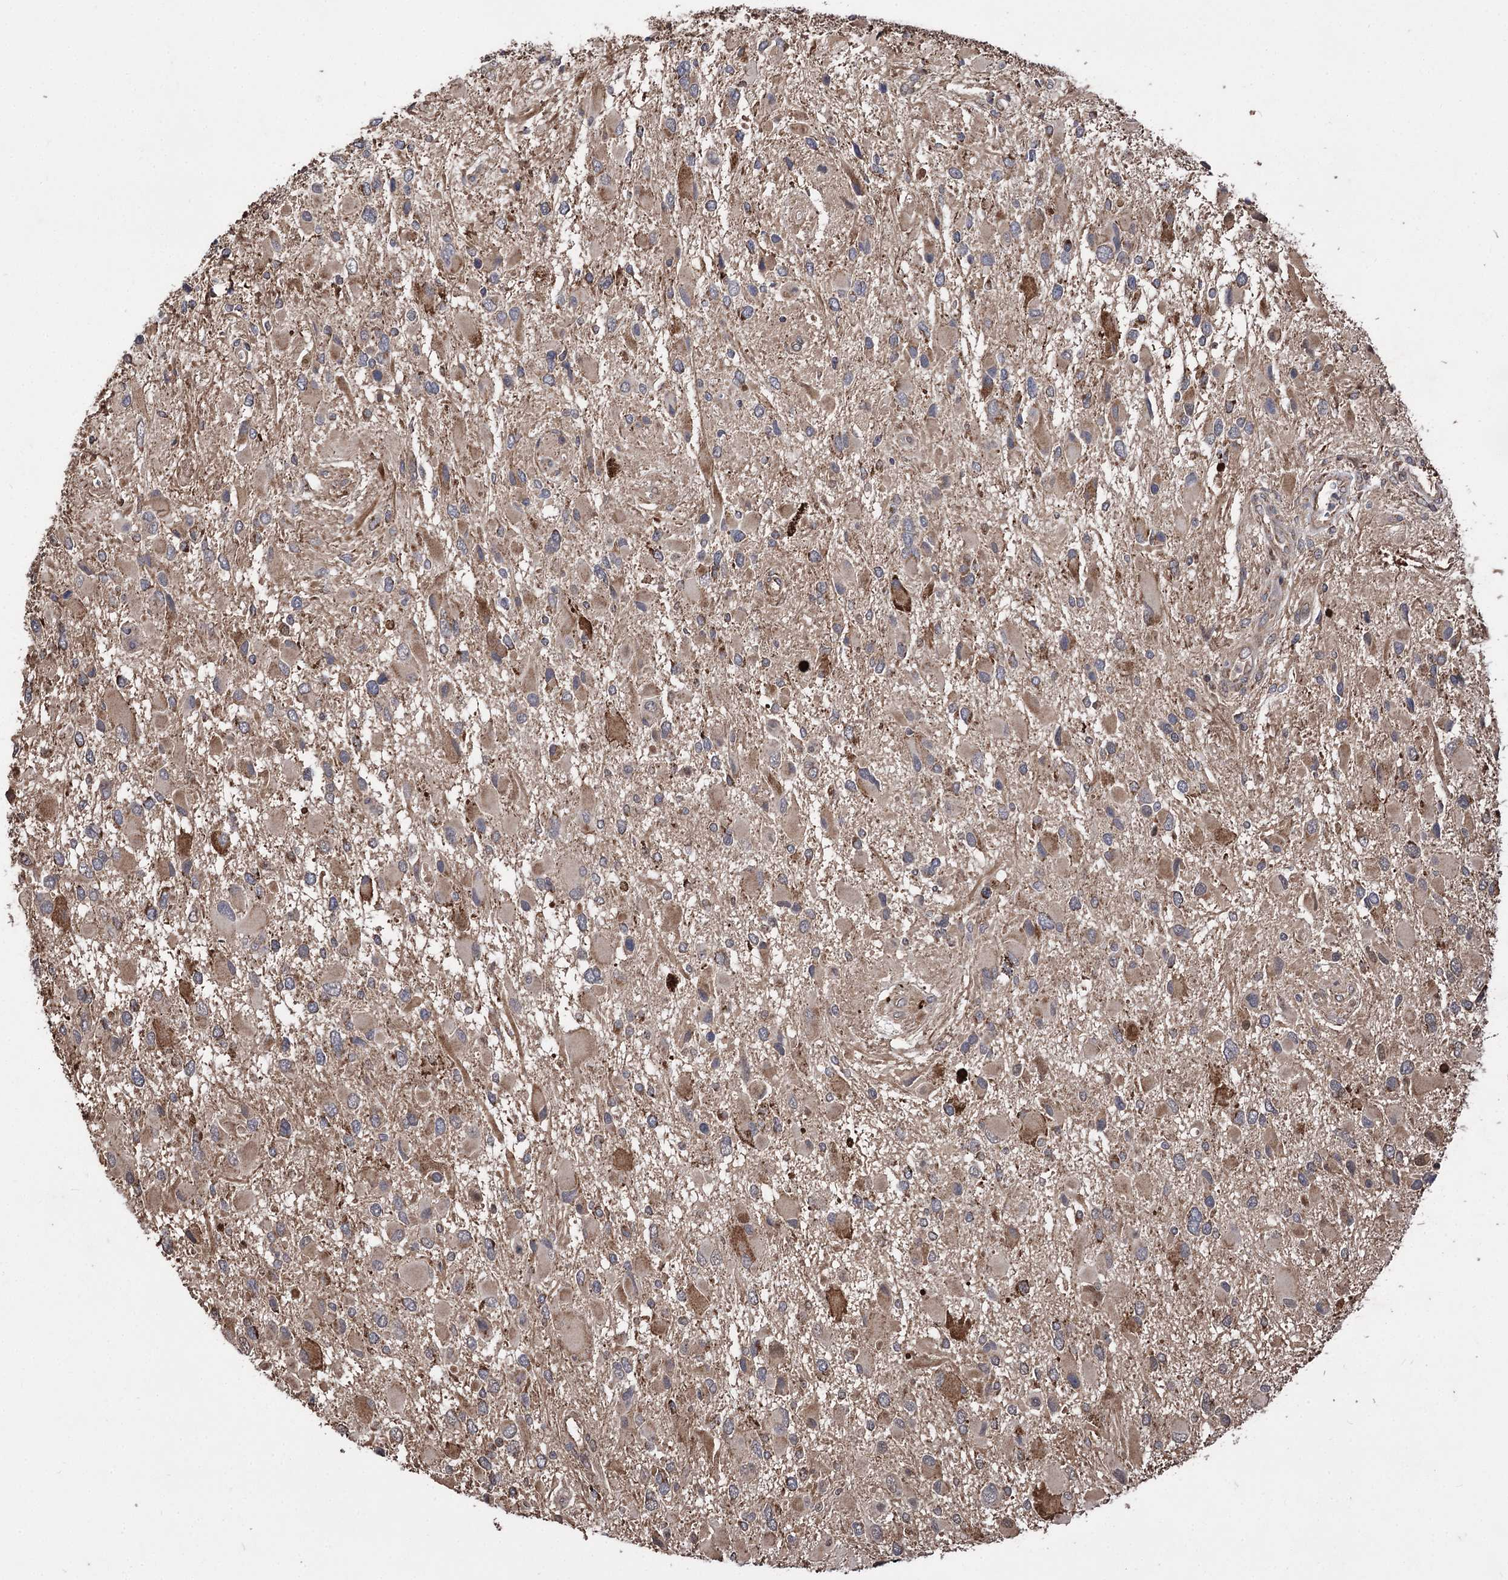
{"staining": {"intensity": "strong", "quantity": "<25%", "location": "cytoplasmic/membranous"}, "tissue": "glioma", "cell_type": "Tumor cells", "image_type": "cancer", "snomed": [{"axis": "morphology", "description": "Glioma, malignant, High grade"}, {"axis": "topography", "description": "Brain"}], "caption": "Immunohistochemical staining of human glioma shows strong cytoplasmic/membranous protein expression in about <25% of tumor cells.", "gene": "RASSF3", "patient": {"sex": "male", "age": 53}}